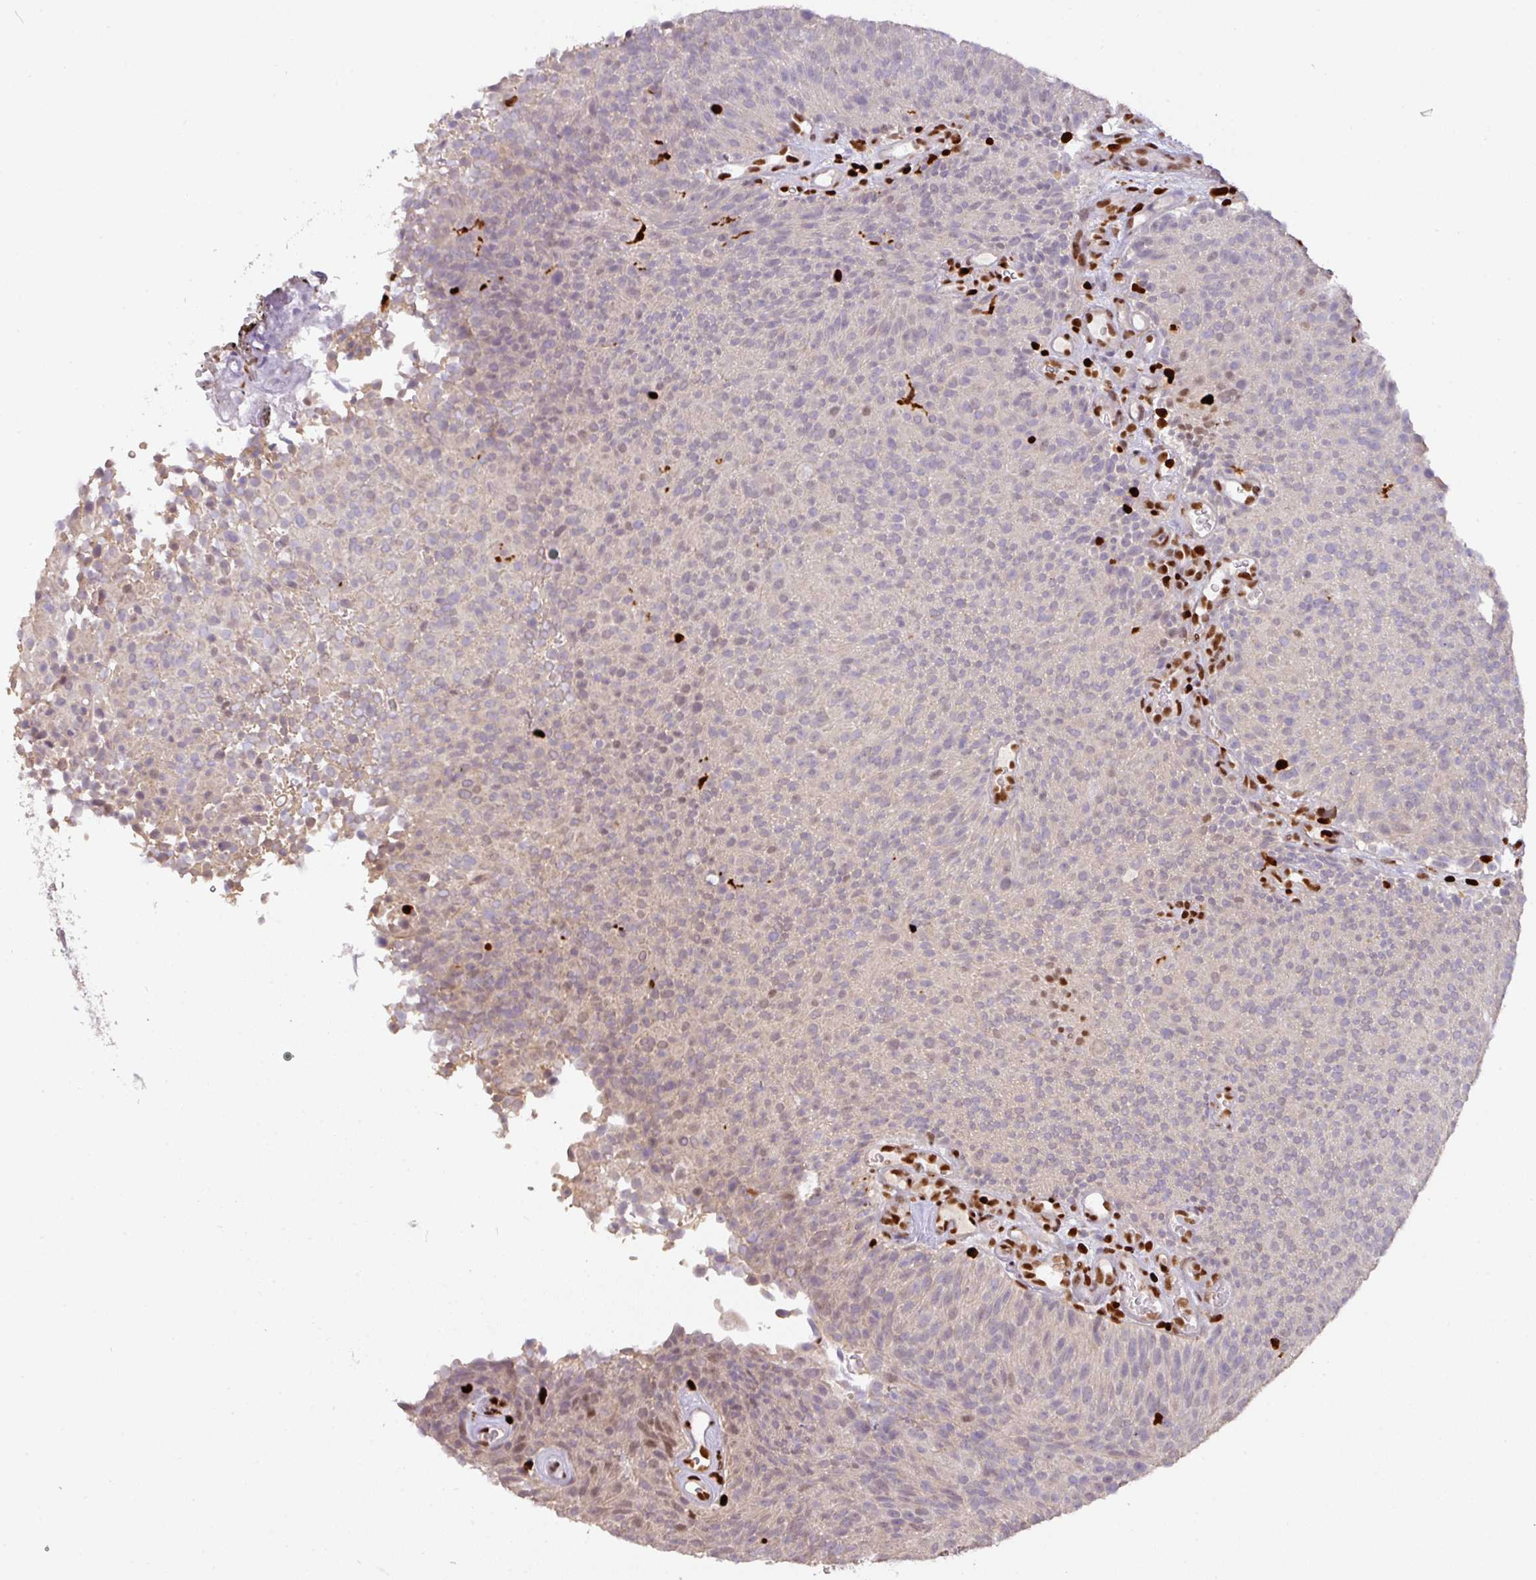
{"staining": {"intensity": "weak", "quantity": "<25%", "location": "nuclear"}, "tissue": "urothelial cancer", "cell_type": "Tumor cells", "image_type": "cancer", "snomed": [{"axis": "morphology", "description": "Urothelial carcinoma, Low grade"}, {"axis": "topography", "description": "Urinary bladder"}], "caption": "IHC of human urothelial carcinoma (low-grade) reveals no positivity in tumor cells.", "gene": "SAMHD1", "patient": {"sex": "male", "age": 78}}